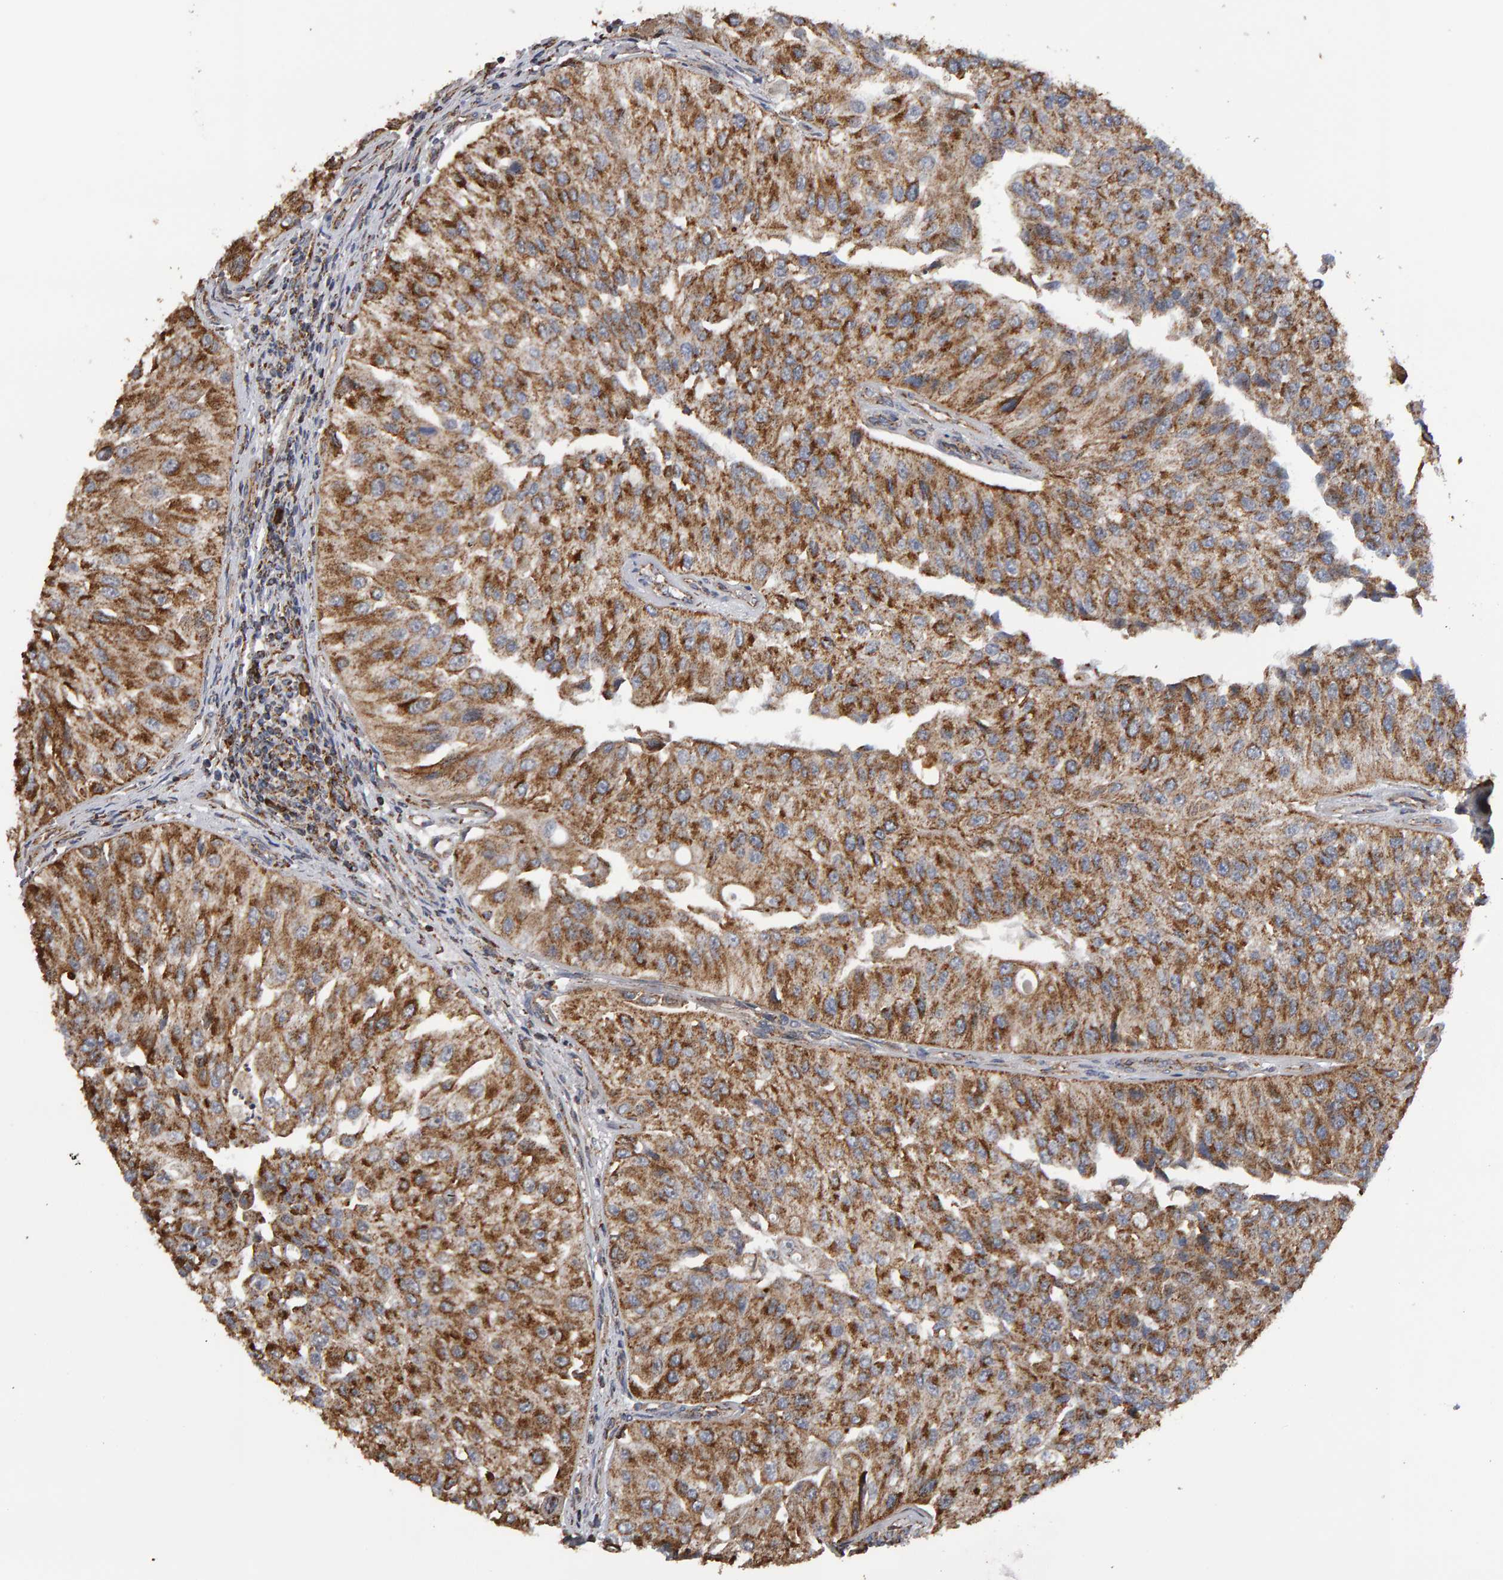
{"staining": {"intensity": "moderate", "quantity": ">75%", "location": "cytoplasmic/membranous"}, "tissue": "urothelial cancer", "cell_type": "Tumor cells", "image_type": "cancer", "snomed": [{"axis": "morphology", "description": "Urothelial carcinoma, High grade"}, {"axis": "topography", "description": "Kidney"}, {"axis": "topography", "description": "Urinary bladder"}], "caption": "Urothelial carcinoma (high-grade) was stained to show a protein in brown. There is medium levels of moderate cytoplasmic/membranous positivity in about >75% of tumor cells.", "gene": "TOM1L1", "patient": {"sex": "male", "age": 77}}